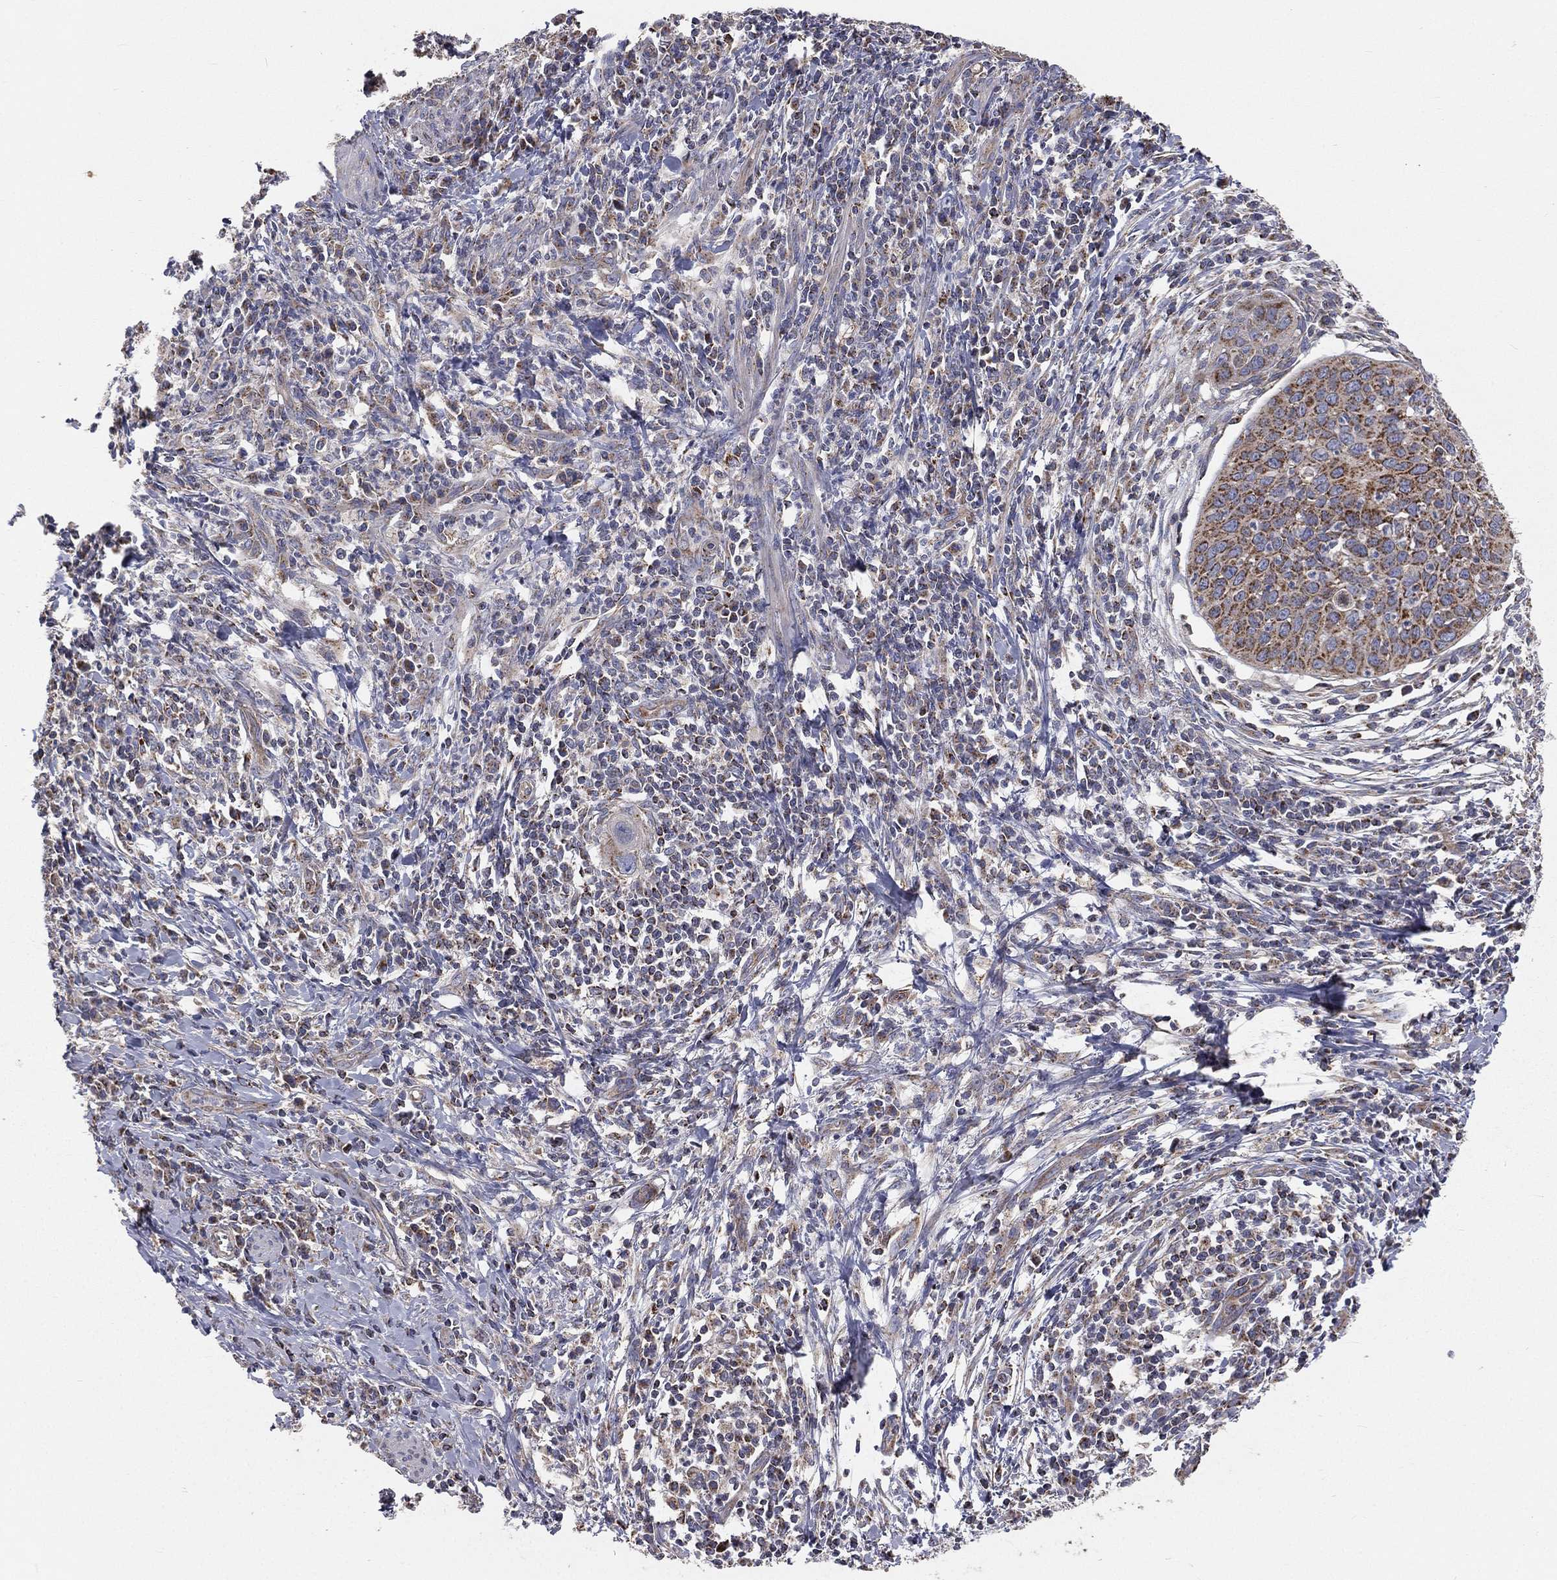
{"staining": {"intensity": "strong", "quantity": ">75%", "location": "cytoplasmic/membranous"}, "tissue": "cervical cancer", "cell_type": "Tumor cells", "image_type": "cancer", "snomed": [{"axis": "morphology", "description": "Squamous cell carcinoma, NOS"}, {"axis": "topography", "description": "Cervix"}], "caption": "Protein expression analysis of human cervical squamous cell carcinoma reveals strong cytoplasmic/membranous expression in approximately >75% of tumor cells.", "gene": "HADH", "patient": {"sex": "female", "age": 26}}